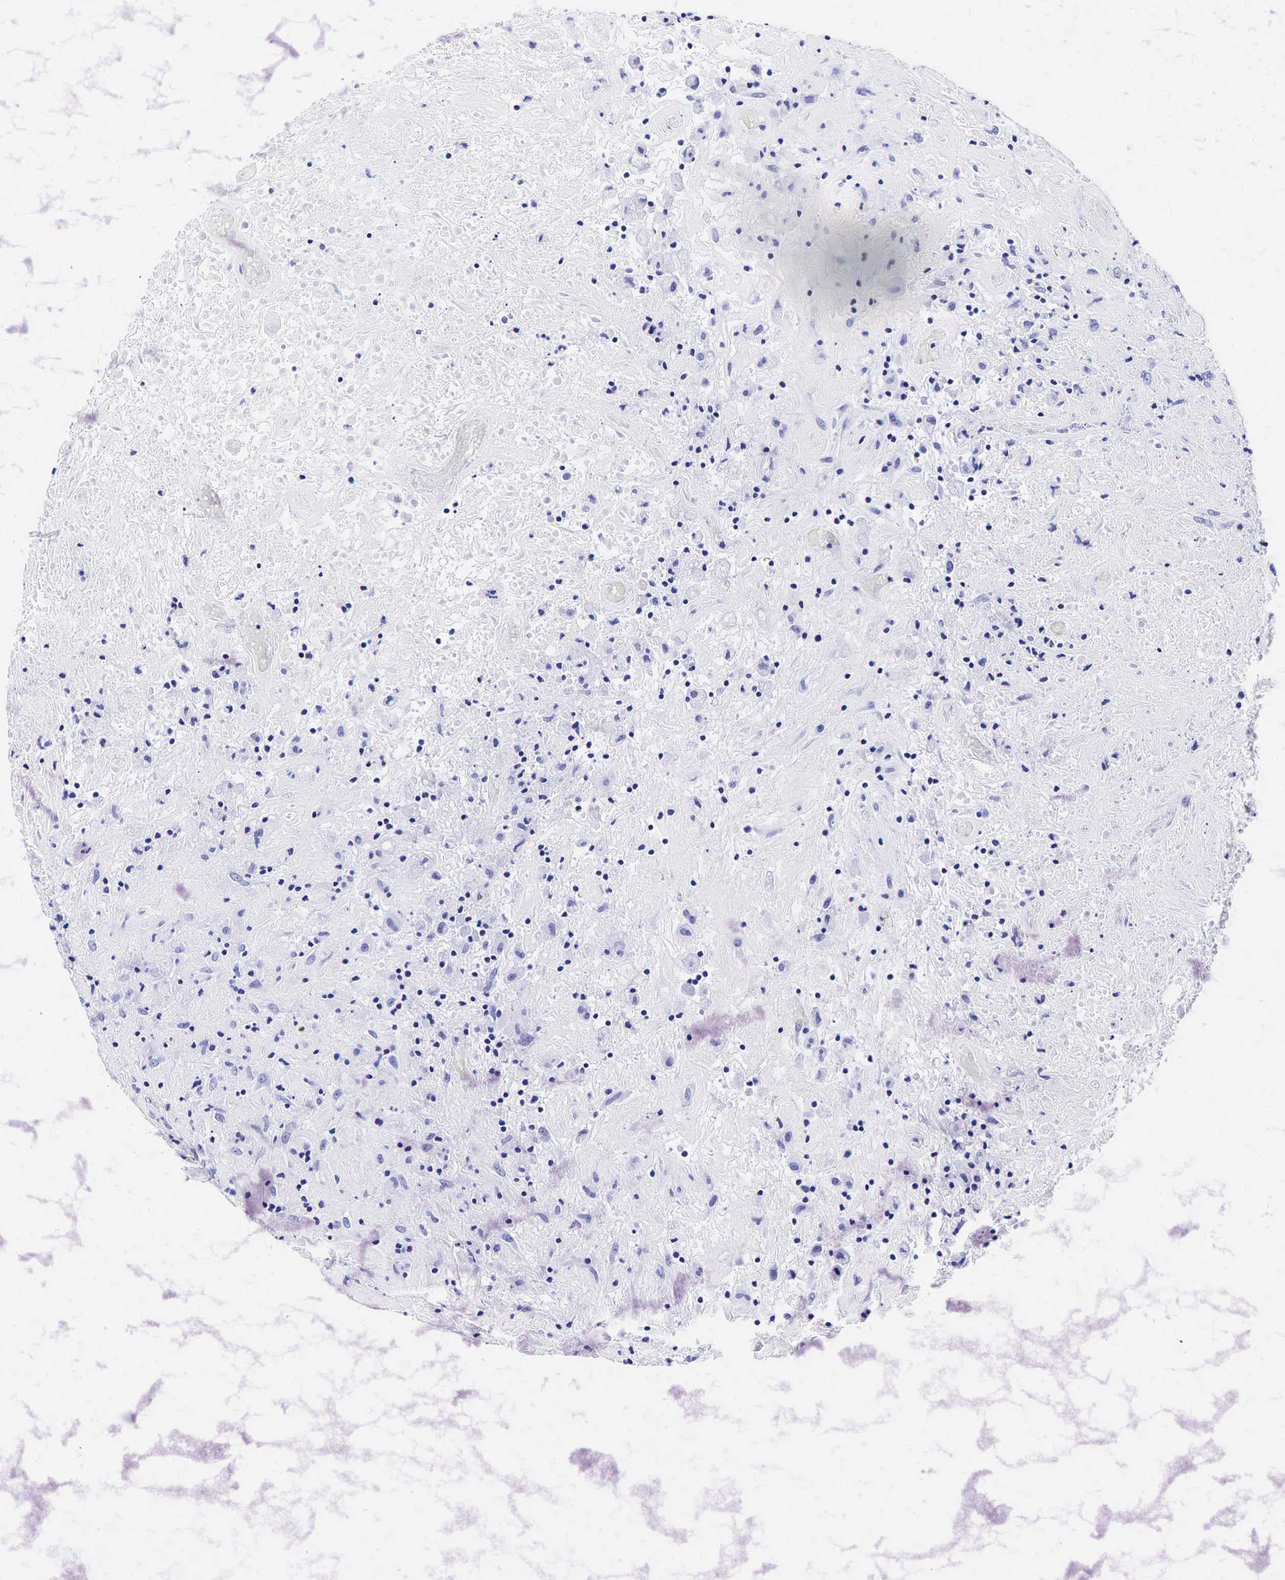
{"staining": {"intensity": "negative", "quantity": "none", "location": "none"}, "tissue": "lymphoma", "cell_type": "Tumor cells", "image_type": "cancer", "snomed": [{"axis": "morphology", "description": "Hodgkin's disease, NOS"}, {"axis": "topography", "description": "Lymph node"}], "caption": "This is a histopathology image of immunohistochemistry staining of lymphoma, which shows no expression in tumor cells.", "gene": "GCG", "patient": {"sex": "male", "age": 46}}